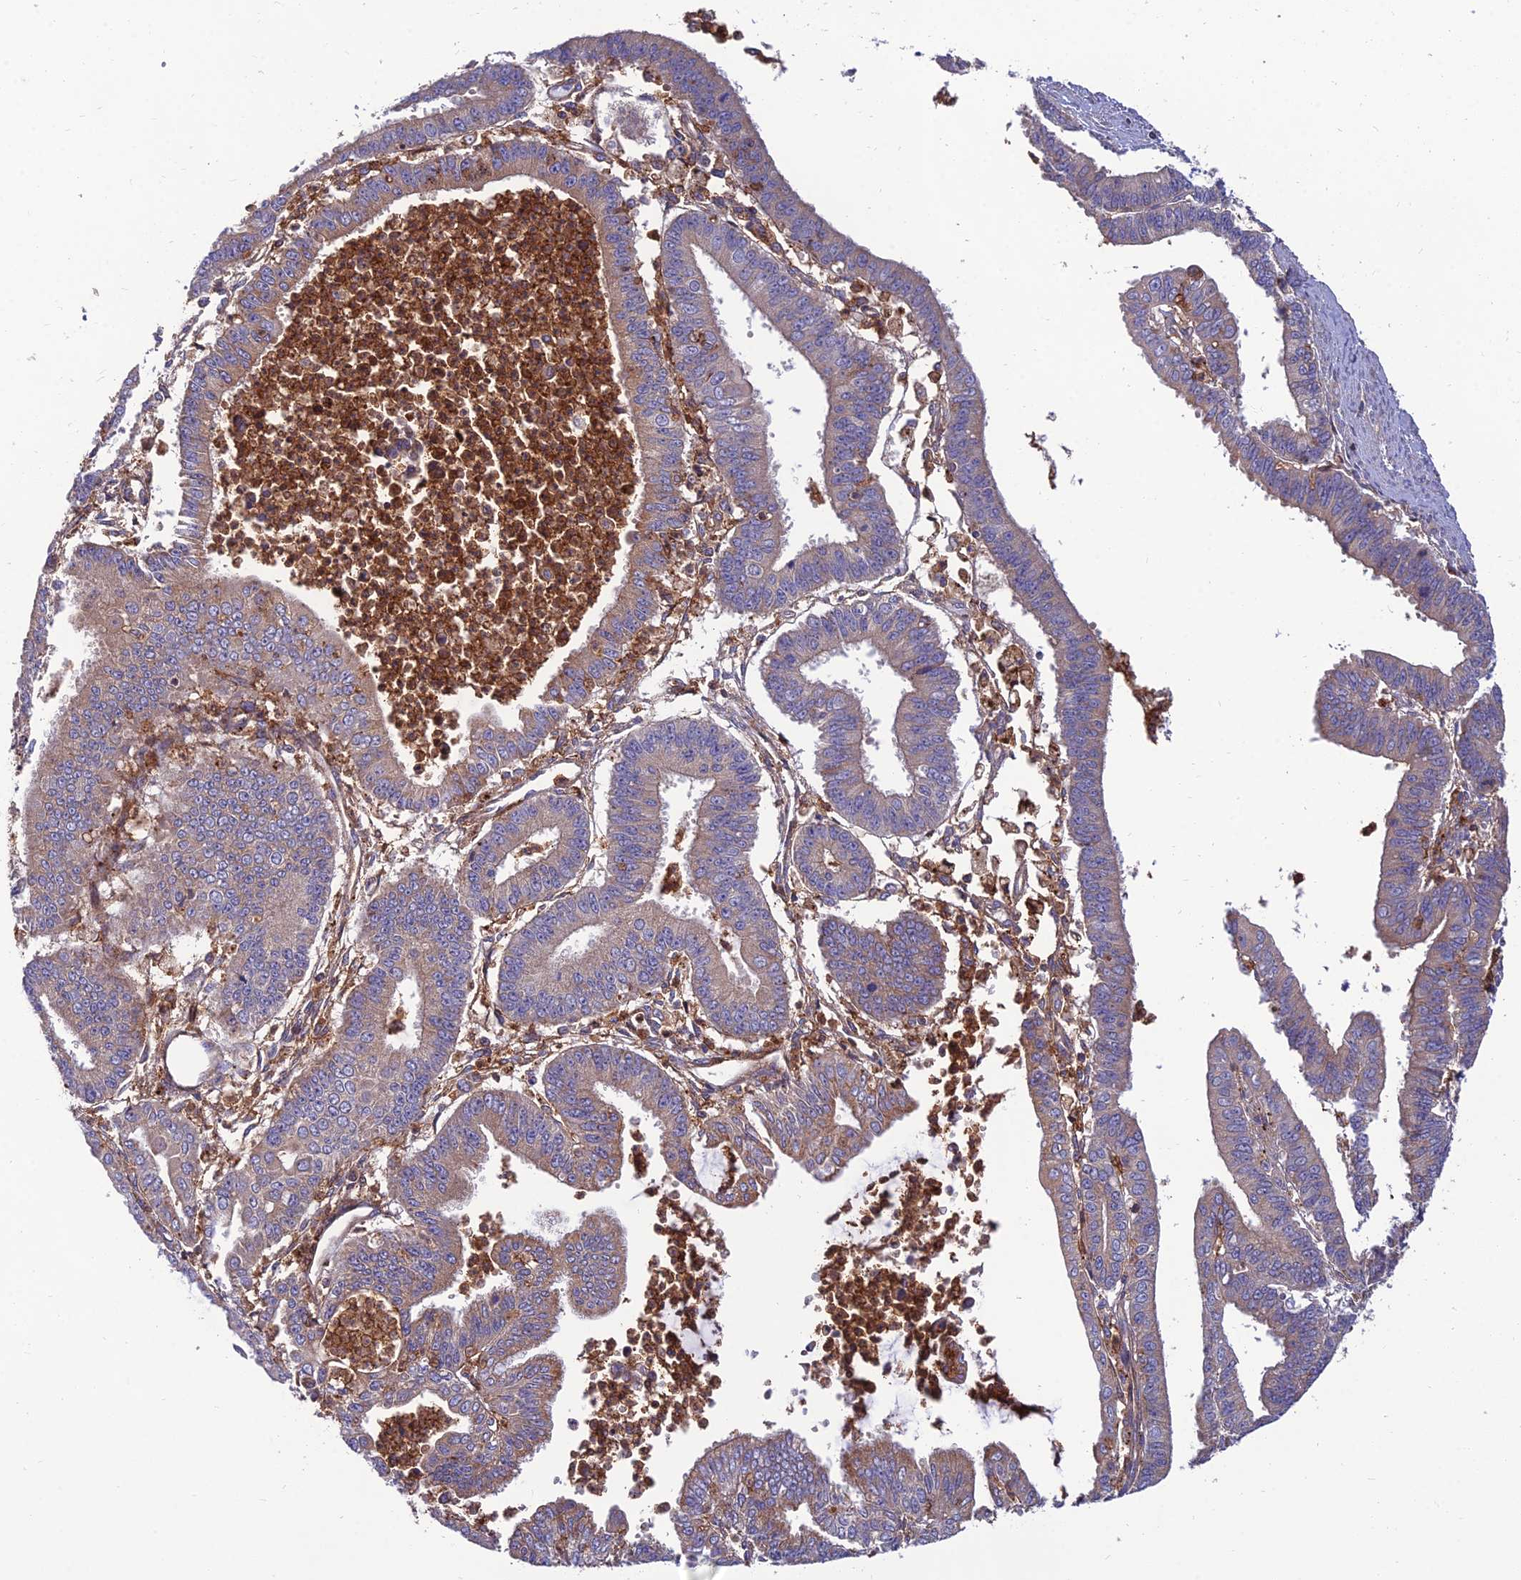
{"staining": {"intensity": "weak", "quantity": "25%-75%", "location": "cytoplasmic/membranous"}, "tissue": "endometrial cancer", "cell_type": "Tumor cells", "image_type": "cancer", "snomed": [{"axis": "morphology", "description": "Adenocarcinoma, NOS"}, {"axis": "topography", "description": "Endometrium"}], "caption": "A brown stain highlights weak cytoplasmic/membranous expression of a protein in human adenocarcinoma (endometrial) tumor cells.", "gene": "UMAD1", "patient": {"sex": "female", "age": 73}}